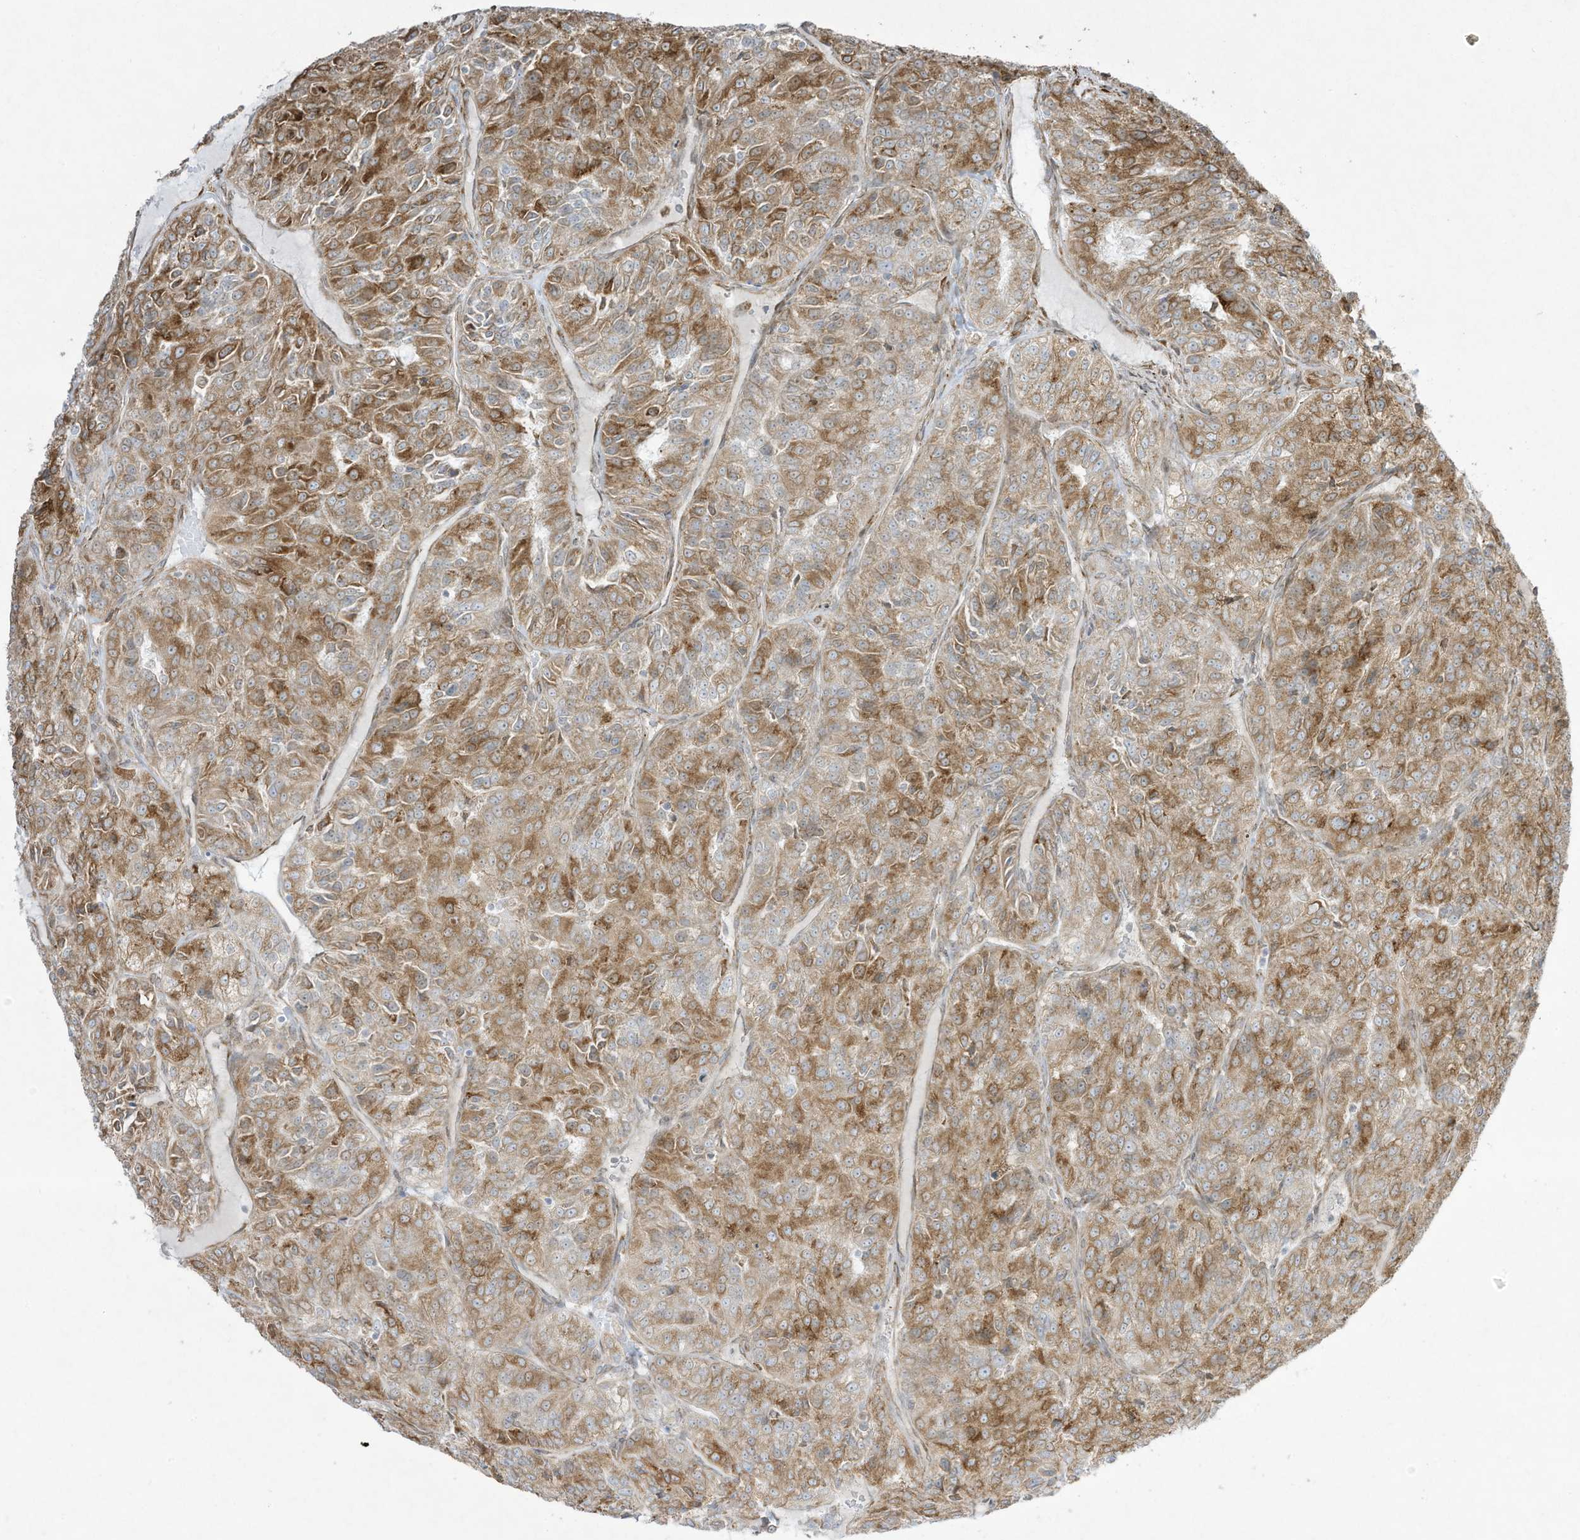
{"staining": {"intensity": "moderate", "quantity": ">75%", "location": "cytoplasmic/membranous"}, "tissue": "renal cancer", "cell_type": "Tumor cells", "image_type": "cancer", "snomed": [{"axis": "morphology", "description": "Adenocarcinoma, NOS"}, {"axis": "topography", "description": "Kidney"}], "caption": "A brown stain shows moderate cytoplasmic/membranous expression of a protein in renal cancer (adenocarcinoma) tumor cells.", "gene": "PTK6", "patient": {"sex": "female", "age": 63}}